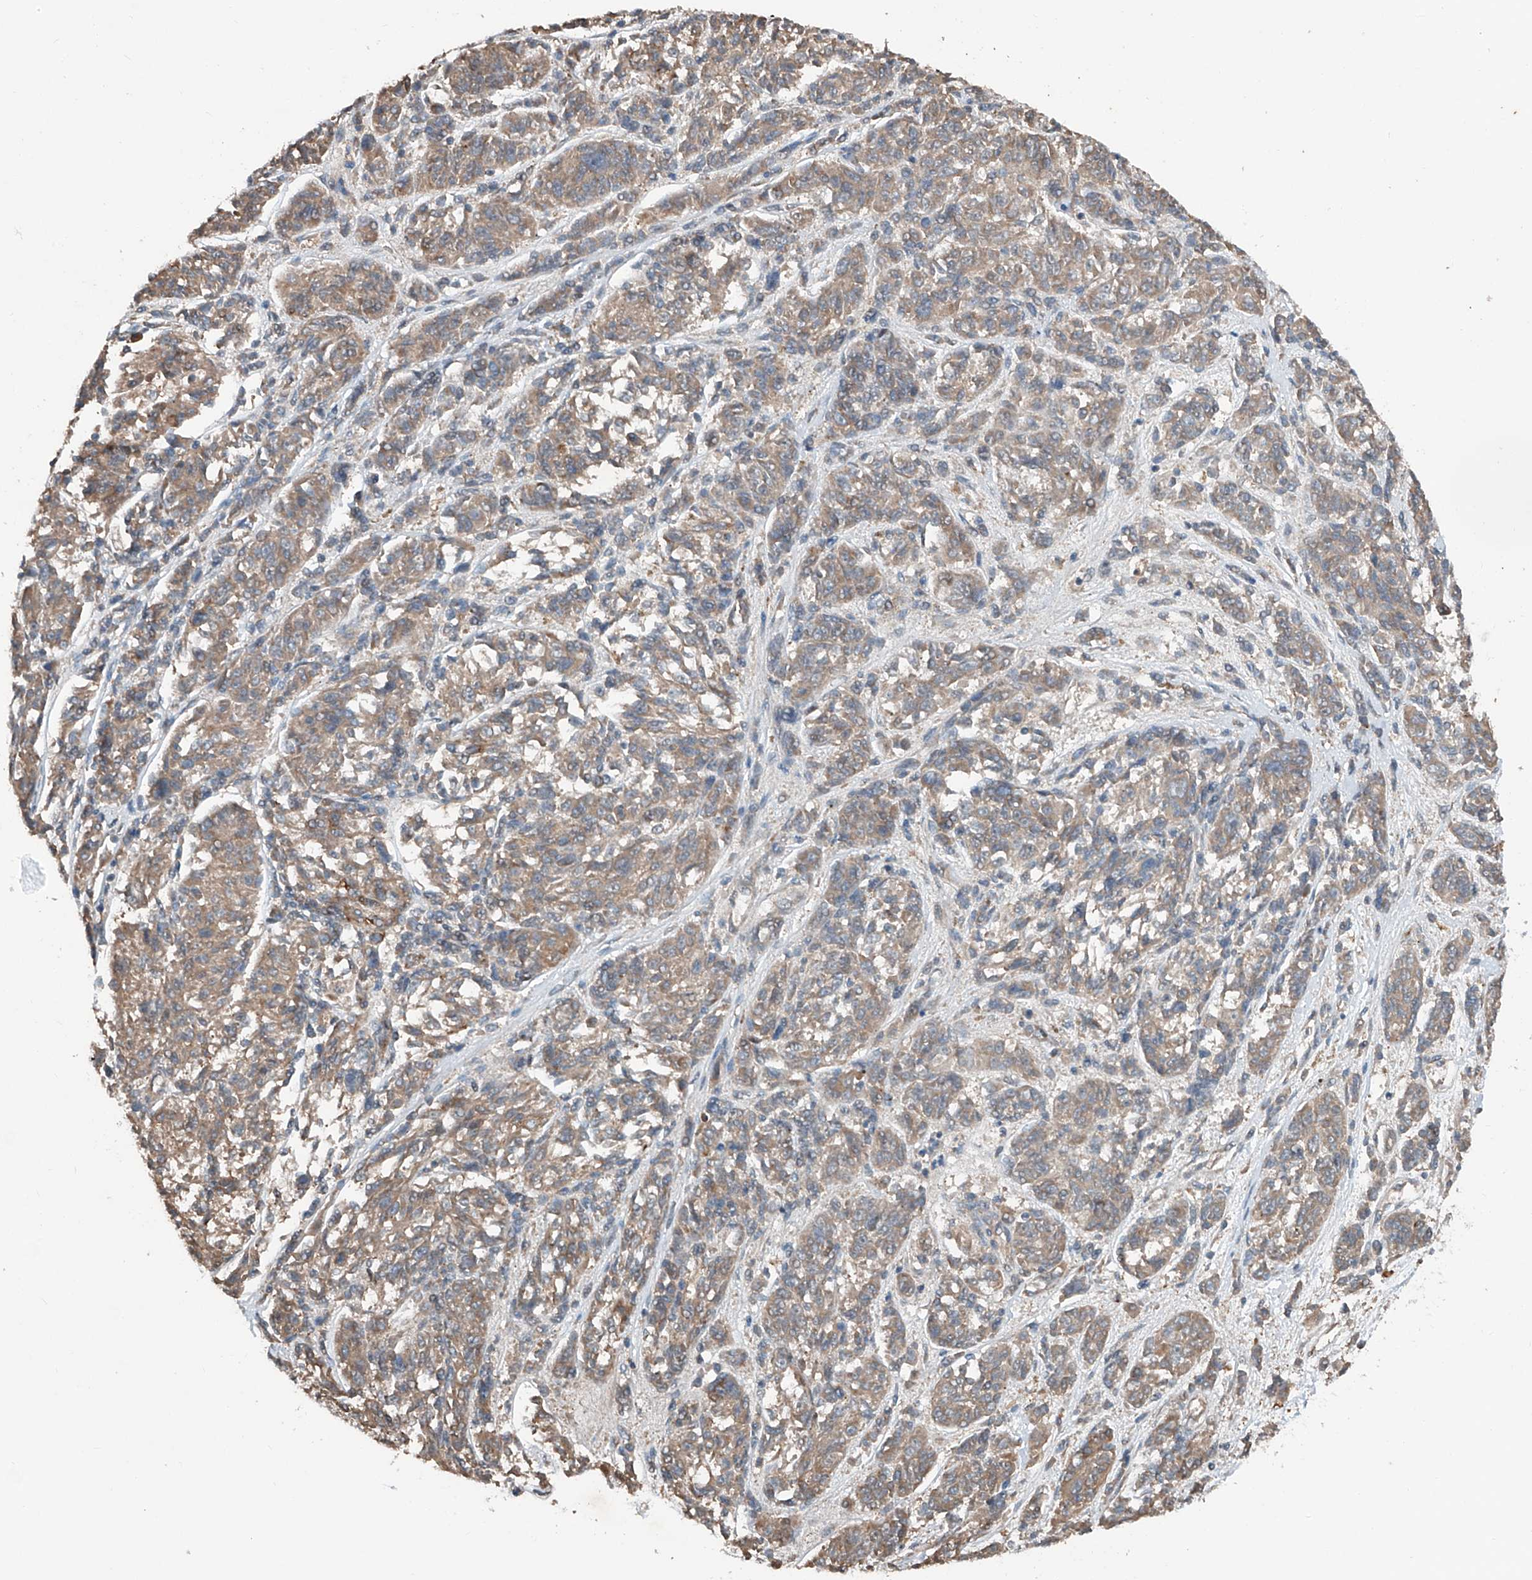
{"staining": {"intensity": "weak", "quantity": ">75%", "location": "cytoplasmic/membranous"}, "tissue": "melanoma", "cell_type": "Tumor cells", "image_type": "cancer", "snomed": [{"axis": "morphology", "description": "Malignant melanoma, NOS"}, {"axis": "topography", "description": "Skin"}], "caption": "Immunohistochemistry staining of malignant melanoma, which shows low levels of weak cytoplasmic/membranous expression in approximately >75% of tumor cells indicating weak cytoplasmic/membranous protein staining. The staining was performed using DAB (3,3'-diaminobenzidine) (brown) for protein detection and nuclei were counterstained in hematoxylin (blue).", "gene": "ADAM23", "patient": {"sex": "male", "age": 53}}